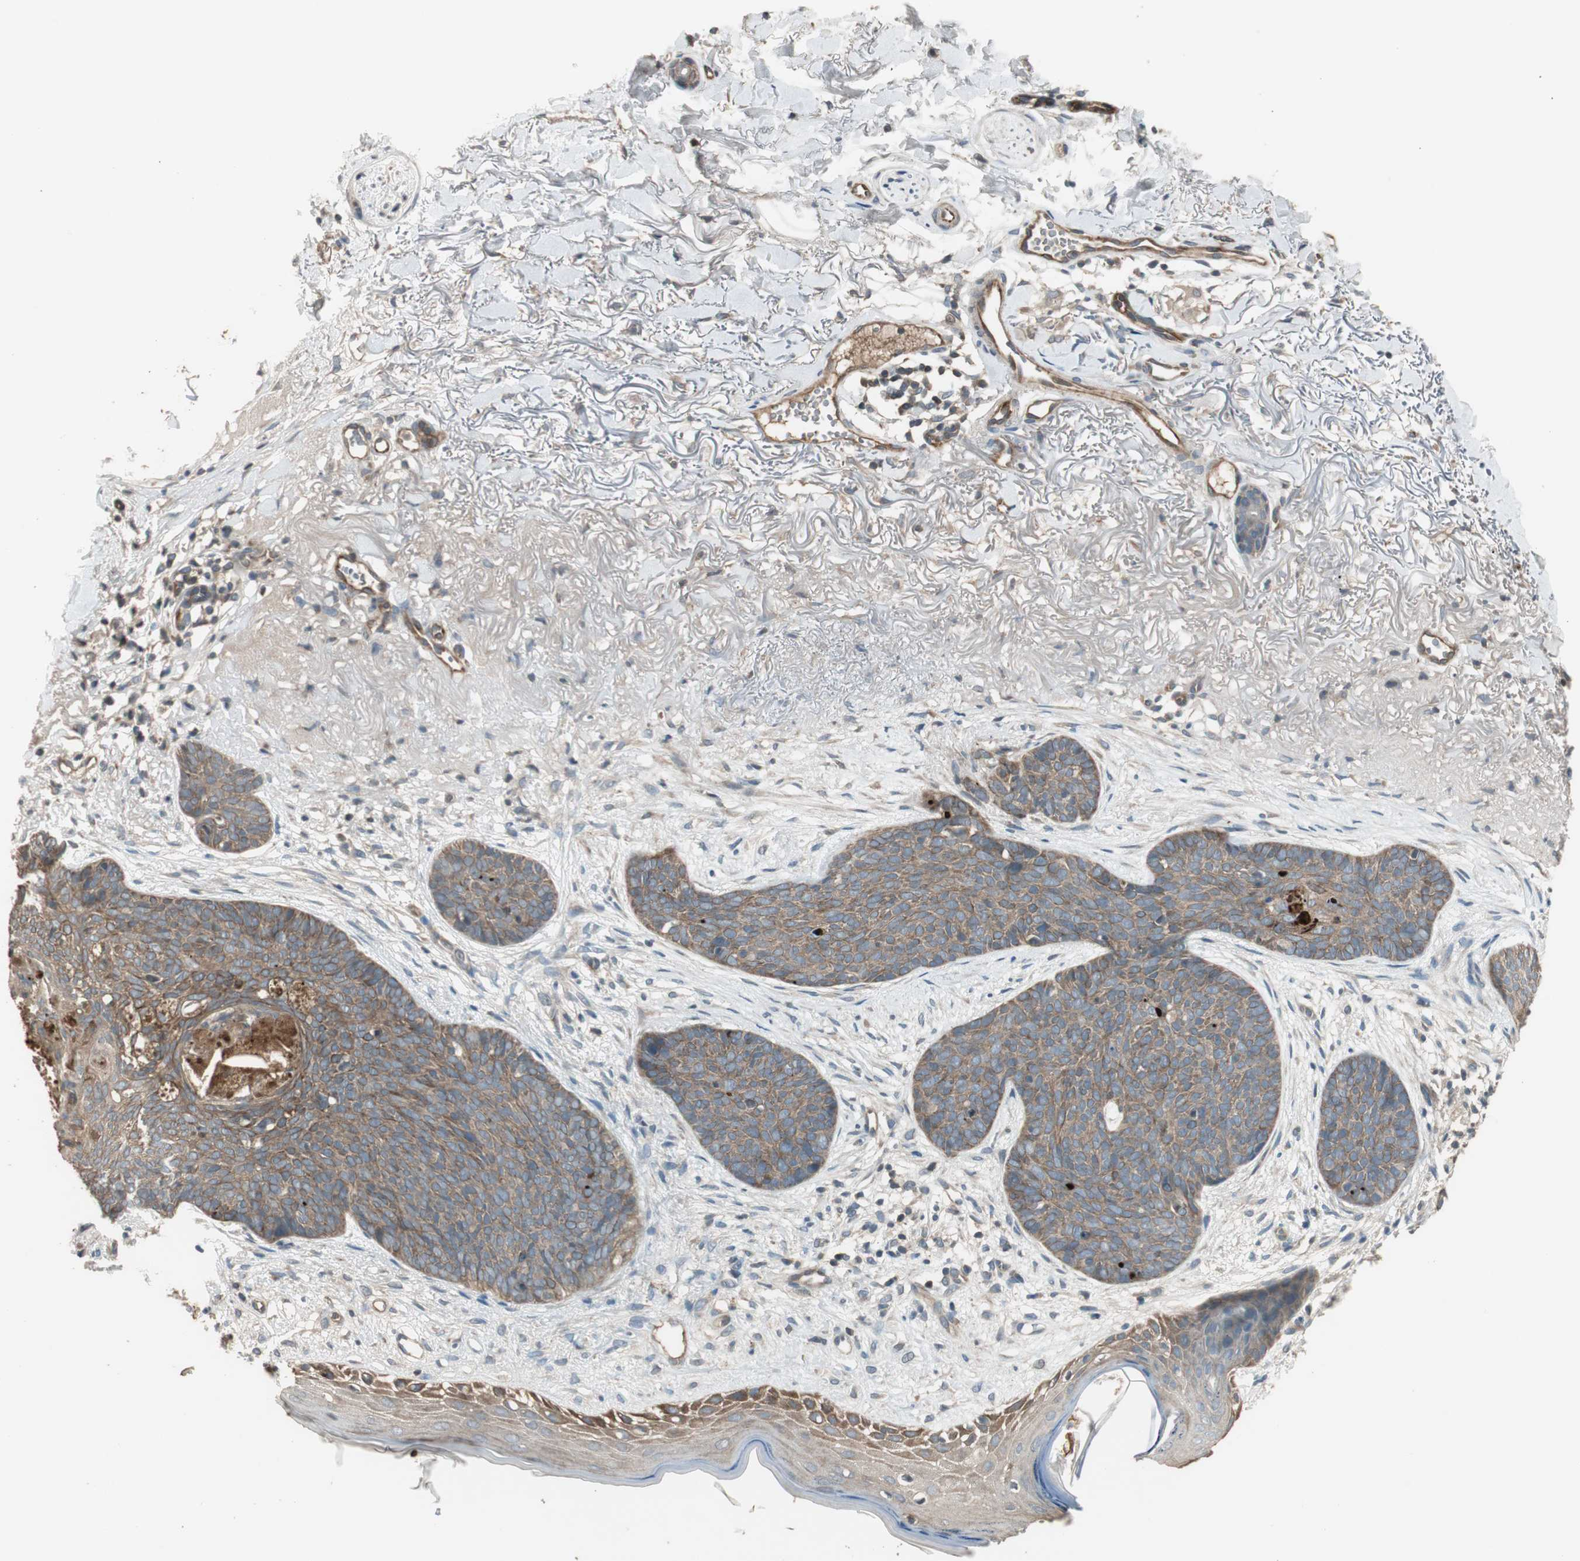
{"staining": {"intensity": "weak", "quantity": ">75%", "location": "cytoplasmic/membranous"}, "tissue": "skin cancer", "cell_type": "Tumor cells", "image_type": "cancer", "snomed": [{"axis": "morphology", "description": "Normal tissue, NOS"}, {"axis": "morphology", "description": "Basal cell carcinoma"}, {"axis": "topography", "description": "Skin"}], "caption": "This histopathology image displays IHC staining of human skin cancer (basal cell carcinoma), with low weak cytoplasmic/membranous staining in about >75% of tumor cells.", "gene": "PFDN5", "patient": {"sex": "female", "age": 70}}